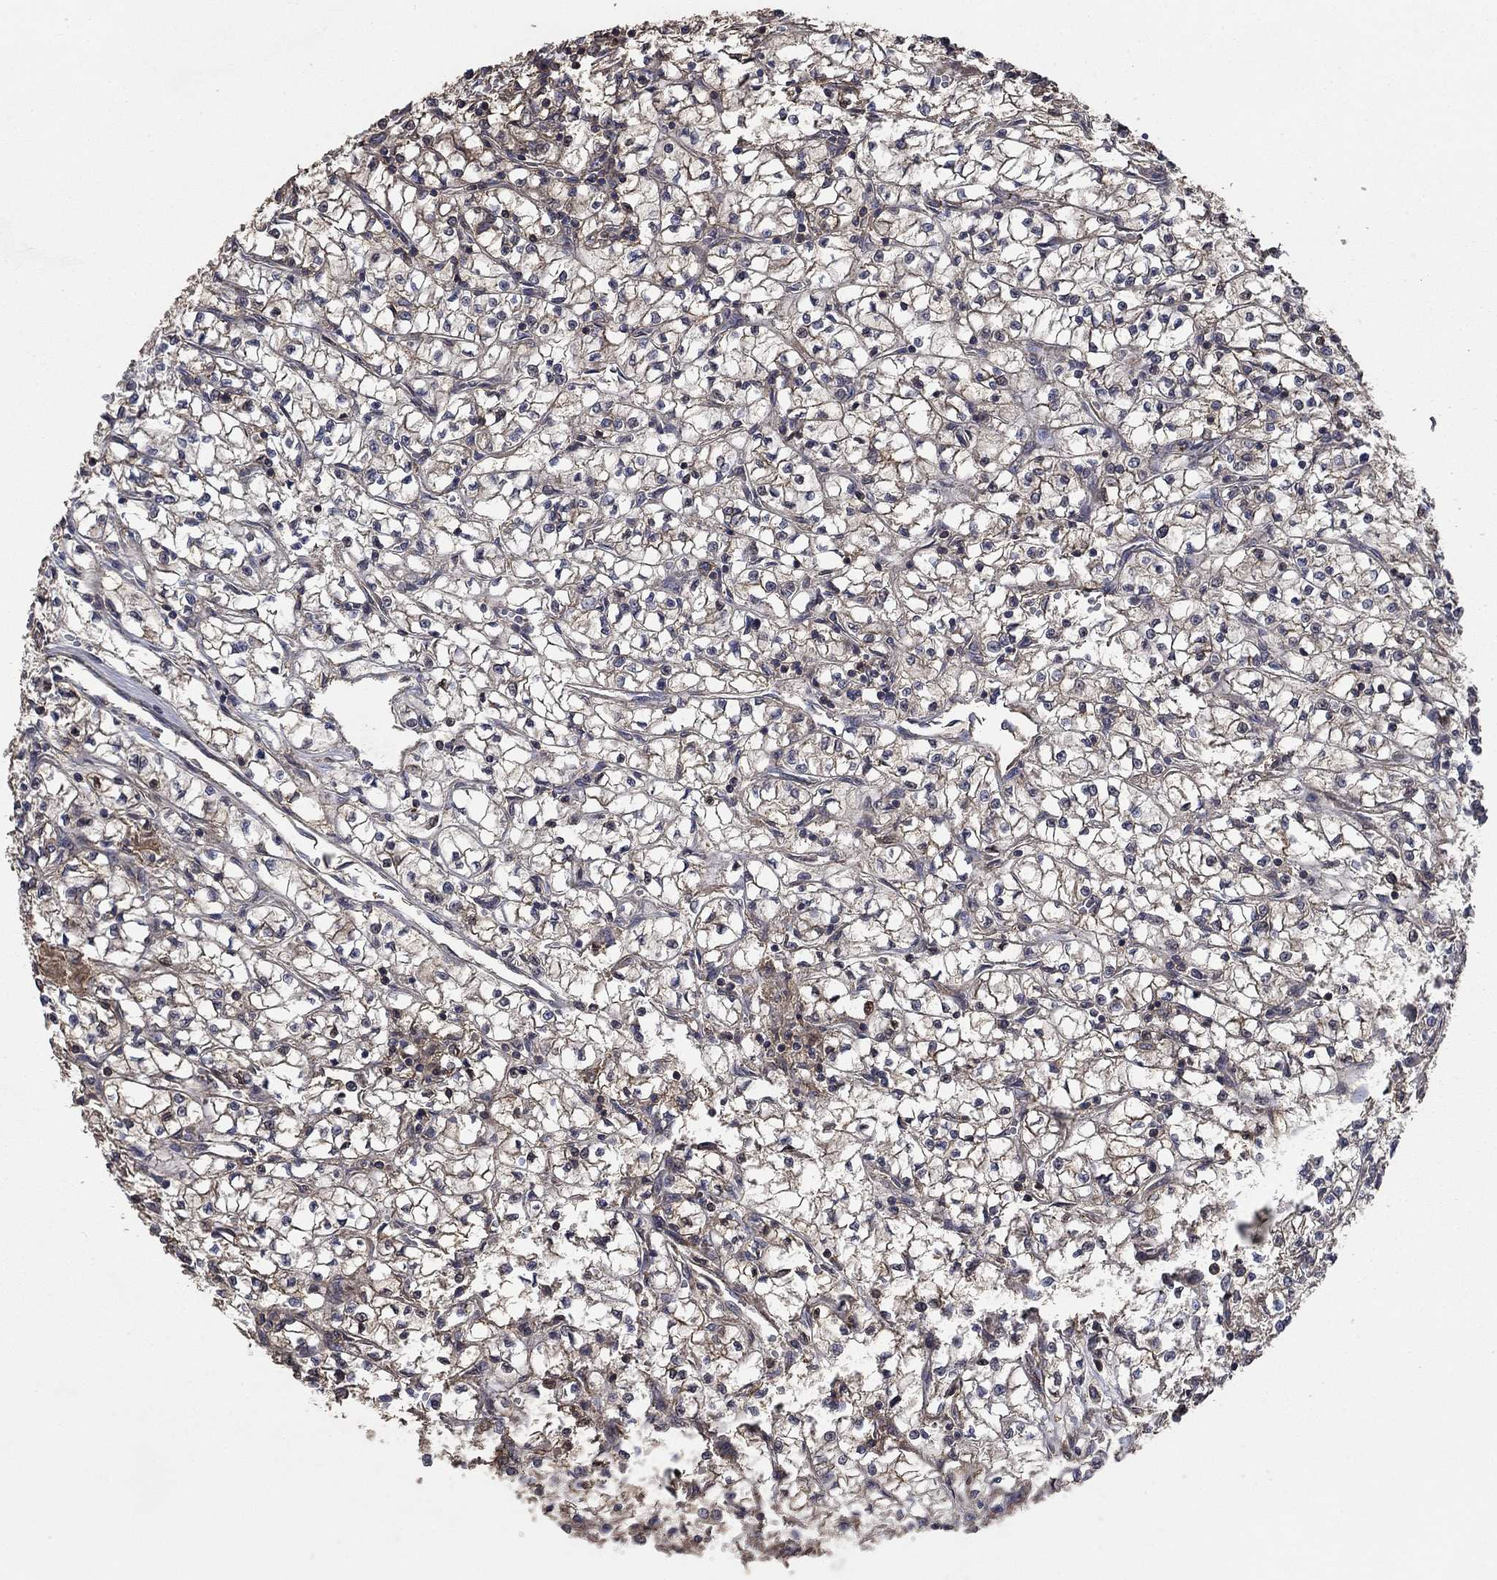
{"staining": {"intensity": "moderate", "quantity": "<25%", "location": "cytoplasmic/membranous"}, "tissue": "renal cancer", "cell_type": "Tumor cells", "image_type": "cancer", "snomed": [{"axis": "morphology", "description": "Adenocarcinoma, NOS"}, {"axis": "topography", "description": "Kidney"}], "caption": "Protein staining exhibits moderate cytoplasmic/membranous expression in about <25% of tumor cells in renal cancer (adenocarcinoma).", "gene": "PDE3A", "patient": {"sex": "female", "age": 64}}